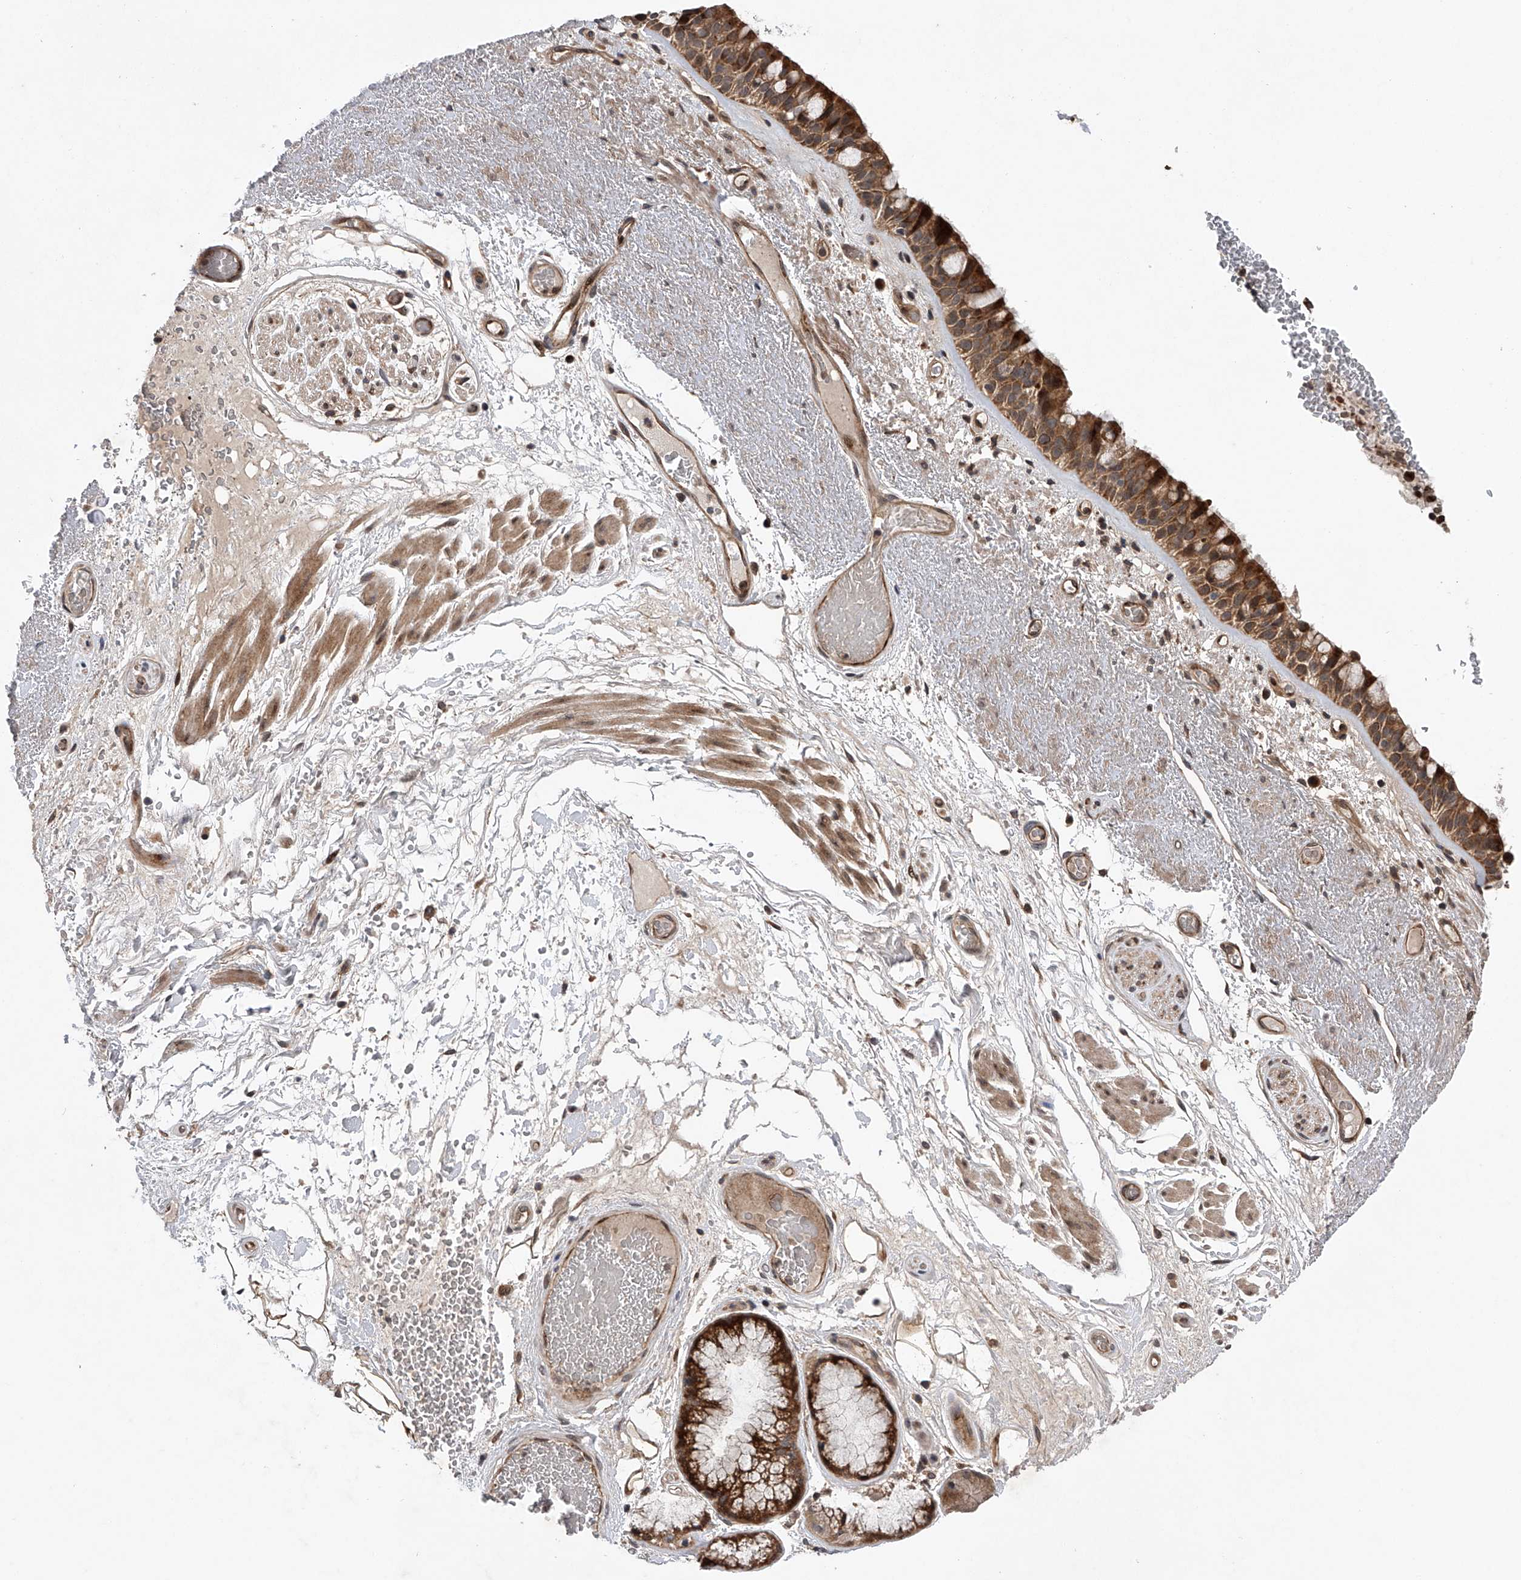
{"staining": {"intensity": "strong", "quantity": ">75%", "location": "cytoplasmic/membranous"}, "tissue": "bronchus", "cell_type": "Respiratory epithelial cells", "image_type": "normal", "snomed": [{"axis": "morphology", "description": "Normal tissue, NOS"}, {"axis": "morphology", "description": "Squamous cell carcinoma, NOS"}, {"axis": "topography", "description": "Lymph node"}, {"axis": "topography", "description": "Bronchus"}, {"axis": "topography", "description": "Lung"}], "caption": "This micrograph demonstrates benign bronchus stained with immunohistochemistry (IHC) to label a protein in brown. The cytoplasmic/membranous of respiratory epithelial cells show strong positivity for the protein. Nuclei are counter-stained blue.", "gene": "MAP3K11", "patient": {"sex": "male", "age": 66}}